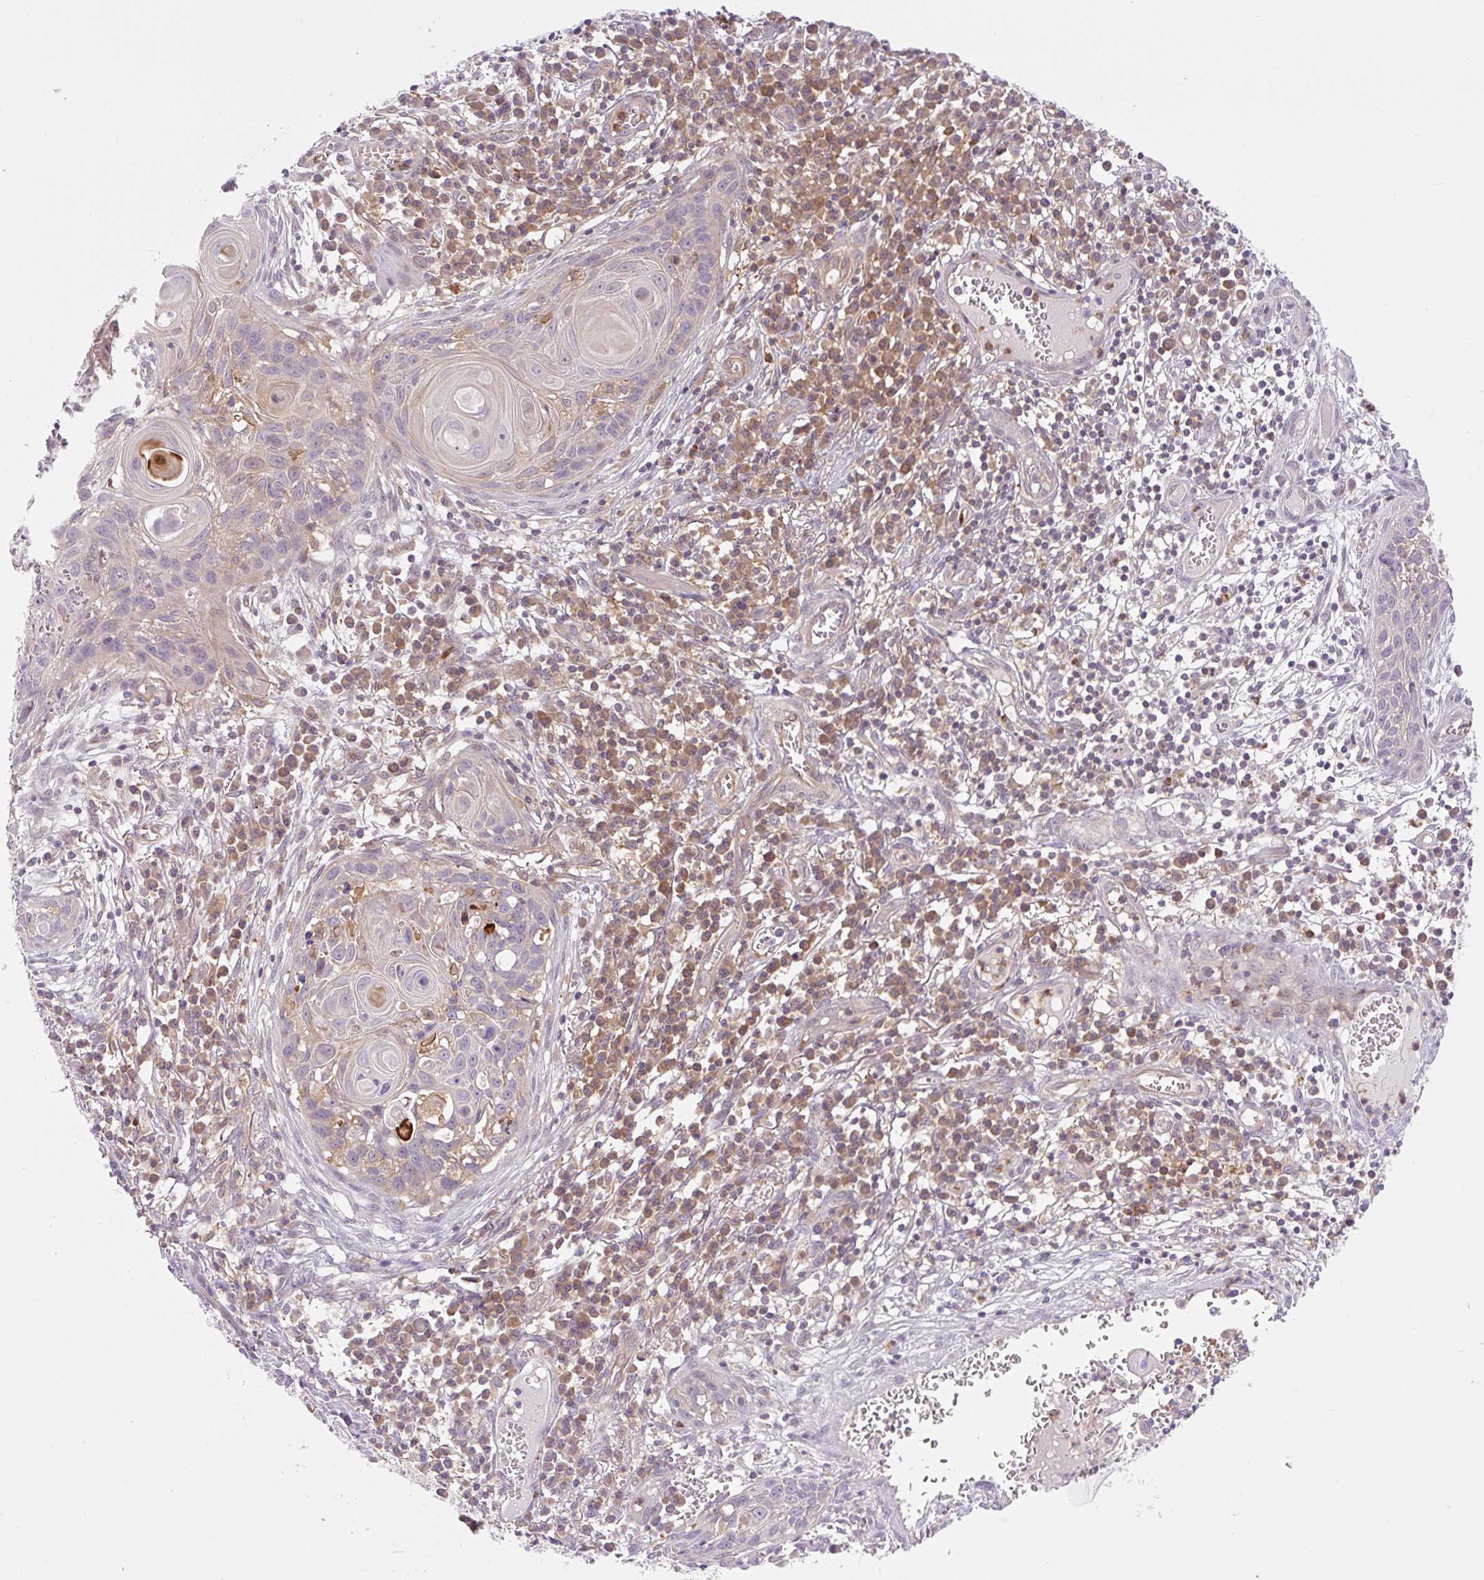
{"staining": {"intensity": "weak", "quantity": "<25%", "location": "cytoplasmic/membranous"}, "tissue": "skin cancer", "cell_type": "Tumor cells", "image_type": "cancer", "snomed": [{"axis": "morphology", "description": "Squamous cell carcinoma, NOS"}, {"axis": "topography", "description": "Skin"}, {"axis": "topography", "description": "Vulva"}], "caption": "This is an IHC image of human squamous cell carcinoma (skin). There is no staining in tumor cells.", "gene": "OMA1", "patient": {"sex": "female", "age": 83}}